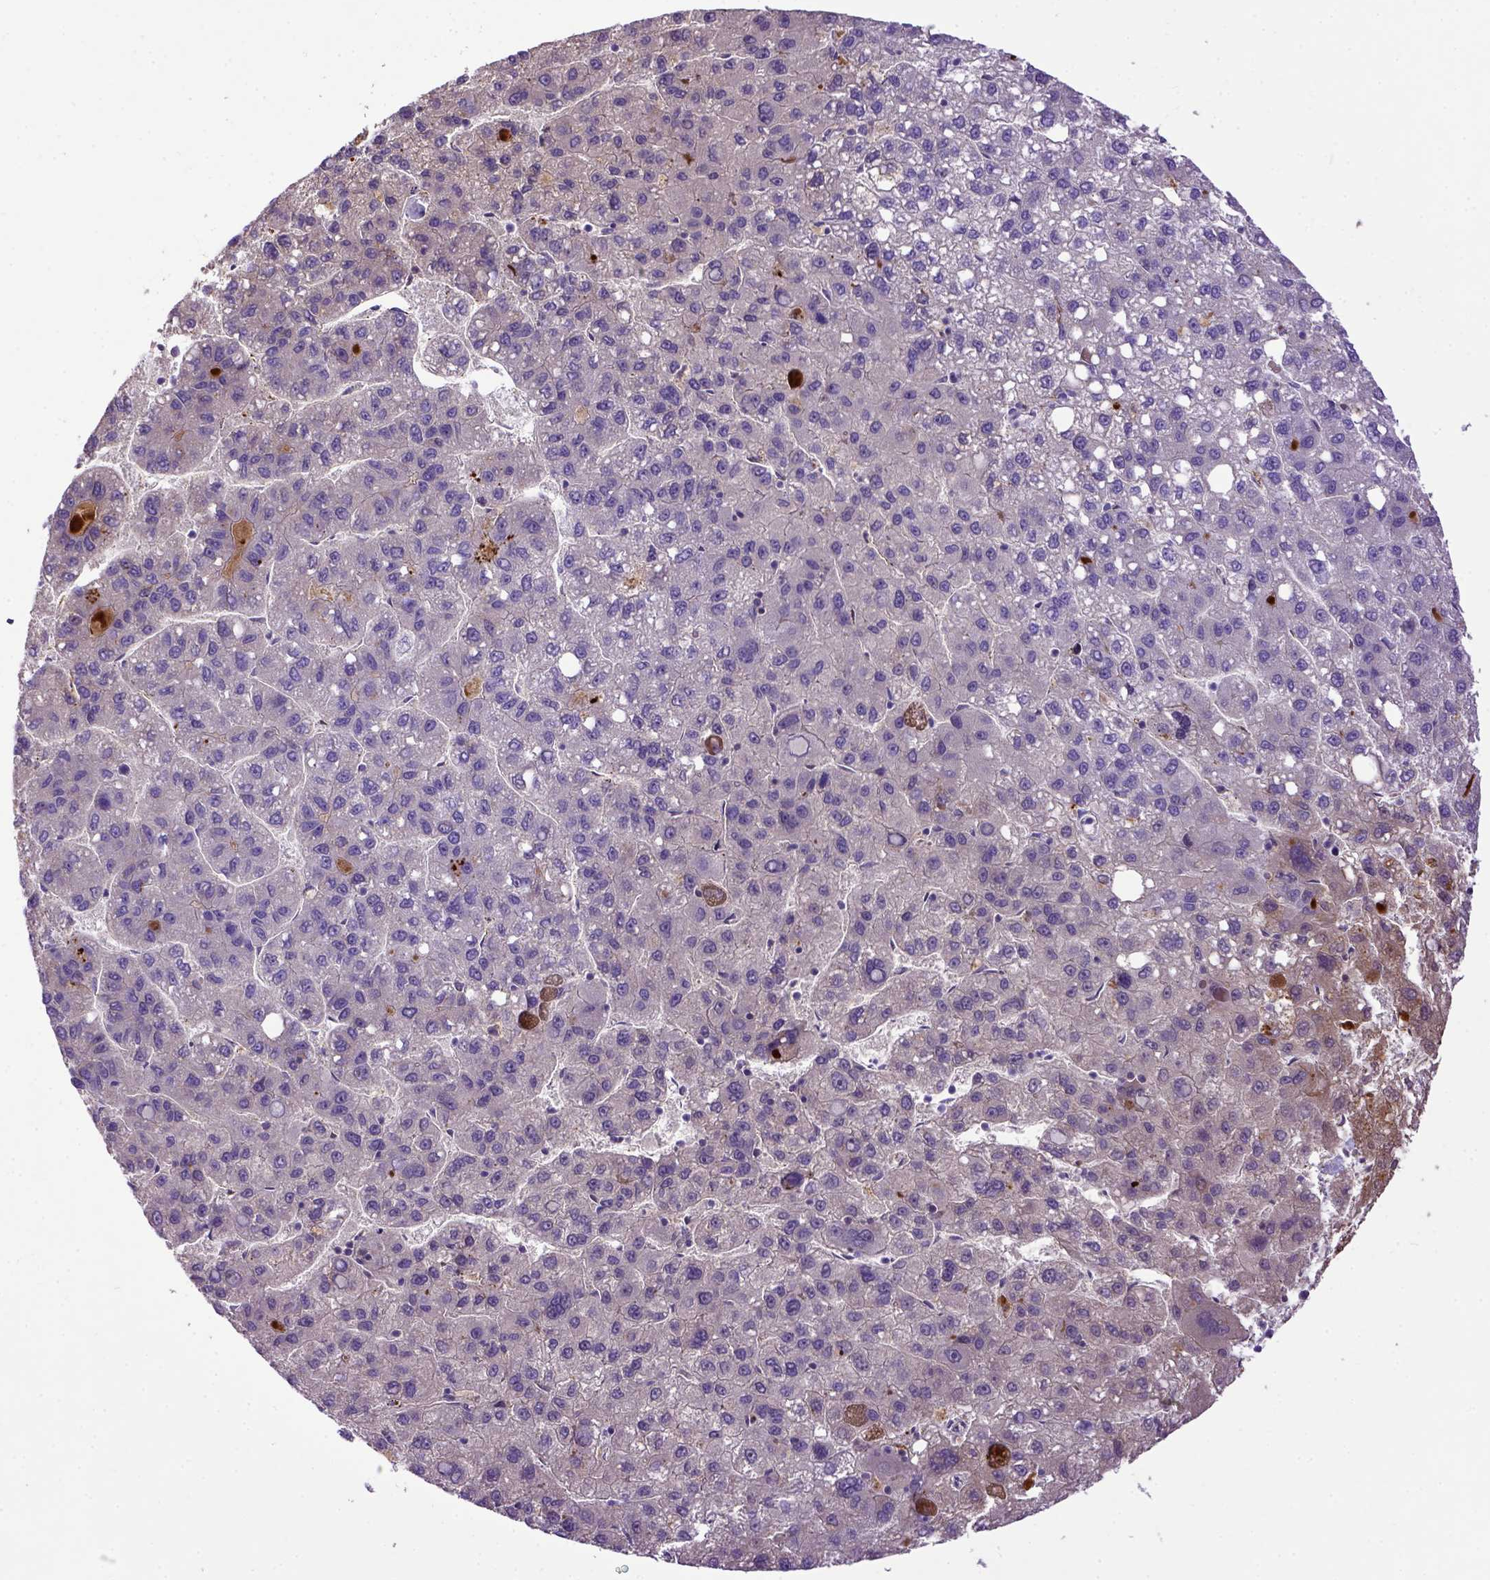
{"staining": {"intensity": "negative", "quantity": "none", "location": "none"}, "tissue": "liver cancer", "cell_type": "Tumor cells", "image_type": "cancer", "snomed": [{"axis": "morphology", "description": "Carcinoma, Hepatocellular, NOS"}, {"axis": "topography", "description": "Liver"}], "caption": "High magnification brightfield microscopy of hepatocellular carcinoma (liver) stained with DAB (brown) and counterstained with hematoxylin (blue): tumor cells show no significant positivity.", "gene": "ADAM12", "patient": {"sex": "female", "age": 82}}